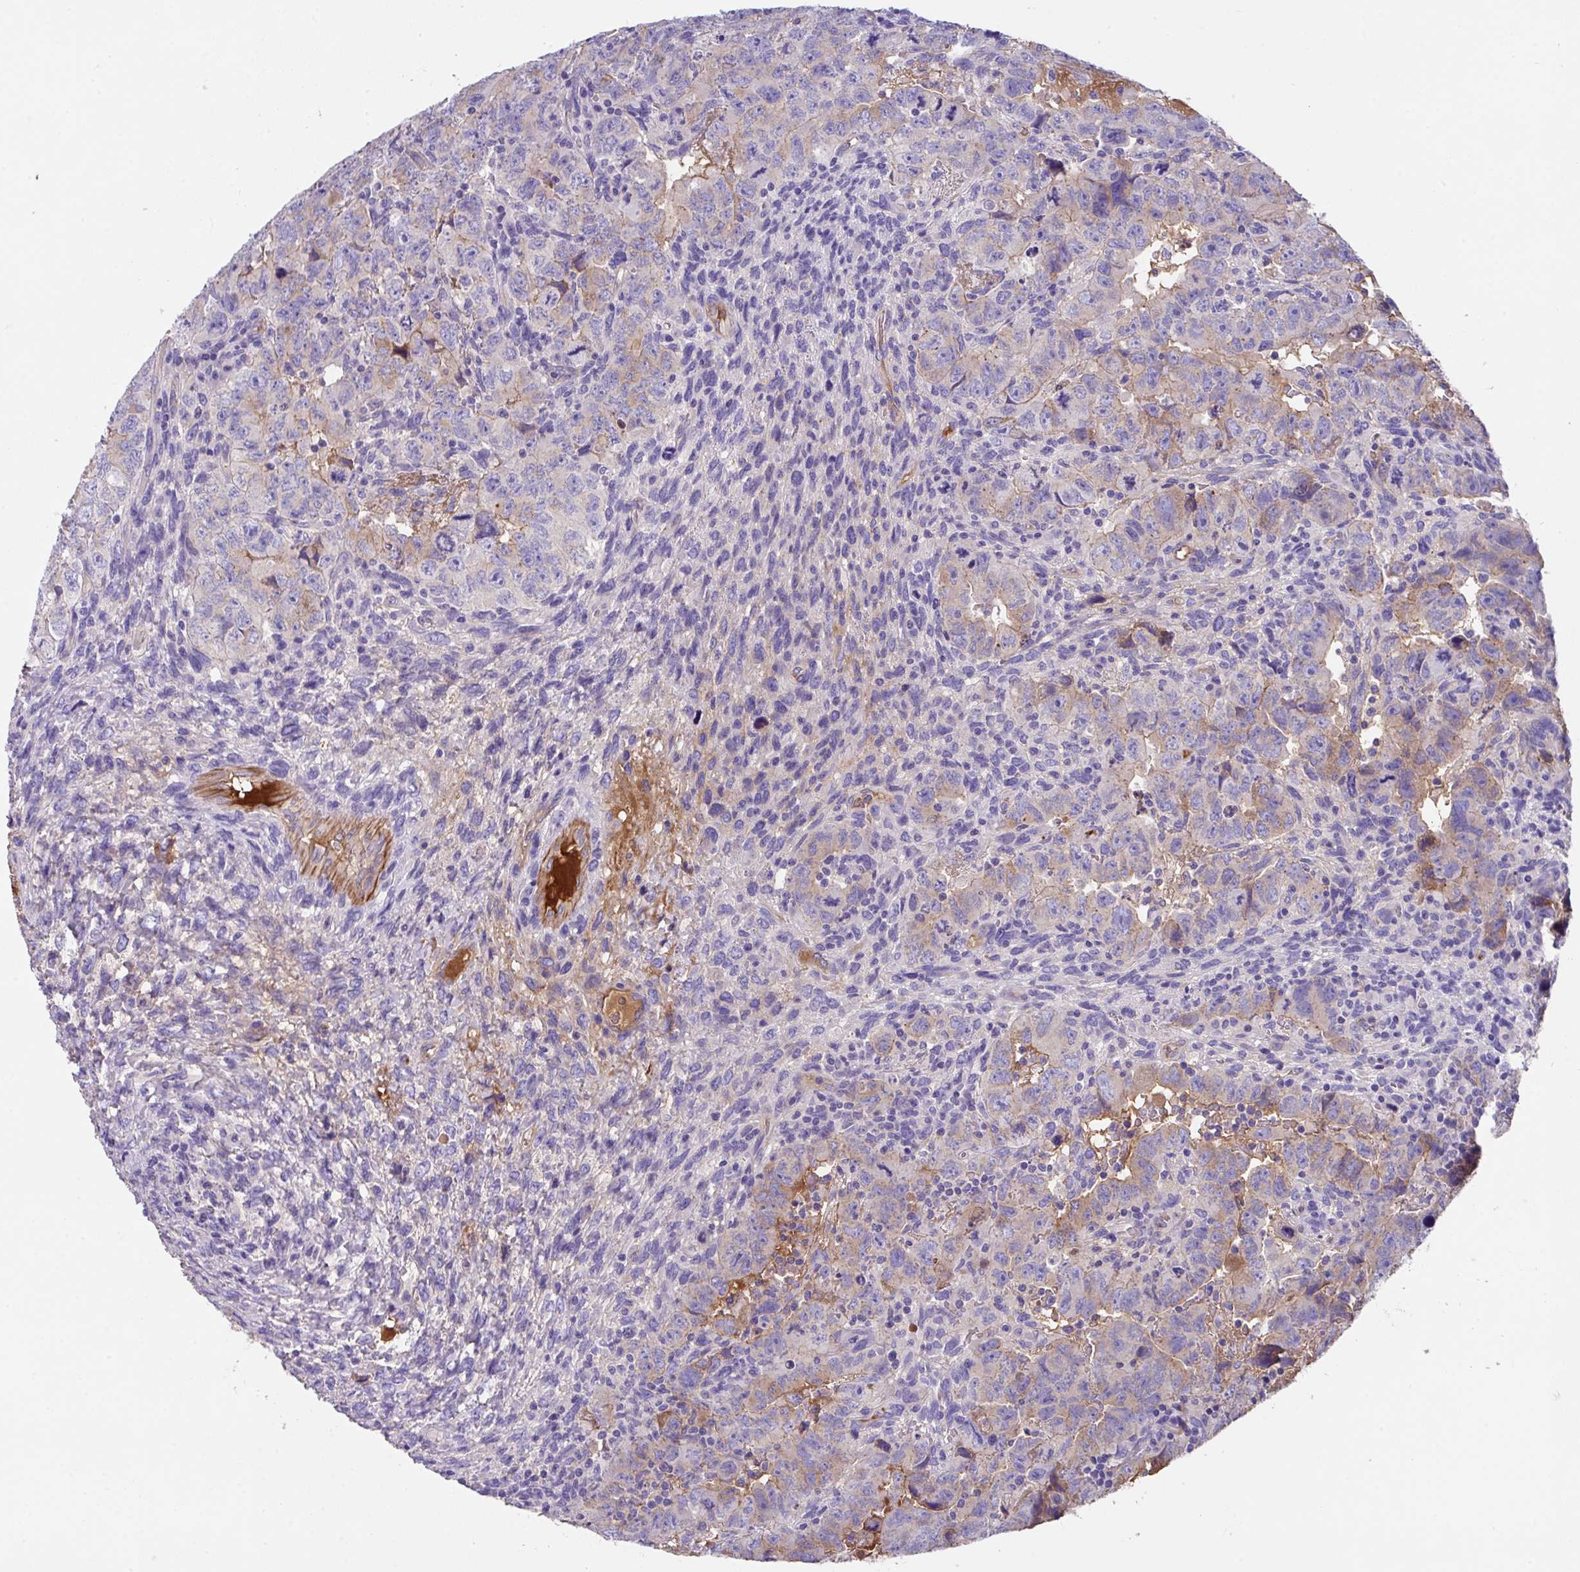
{"staining": {"intensity": "weak", "quantity": "<25%", "location": "cytoplasmic/membranous"}, "tissue": "testis cancer", "cell_type": "Tumor cells", "image_type": "cancer", "snomed": [{"axis": "morphology", "description": "Carcinoma, Embryonal, NOS"}, {"axis": "topography", "description": "Testis"}], "caption": "DAB (3,3'-diaminobenzidine) immunohistochemical staining of human testis embryonal carcinoma displays no significant positivity in tumor cells.", "gene": "ZNF813", "patient": {"sex": "male", "age": 24}}